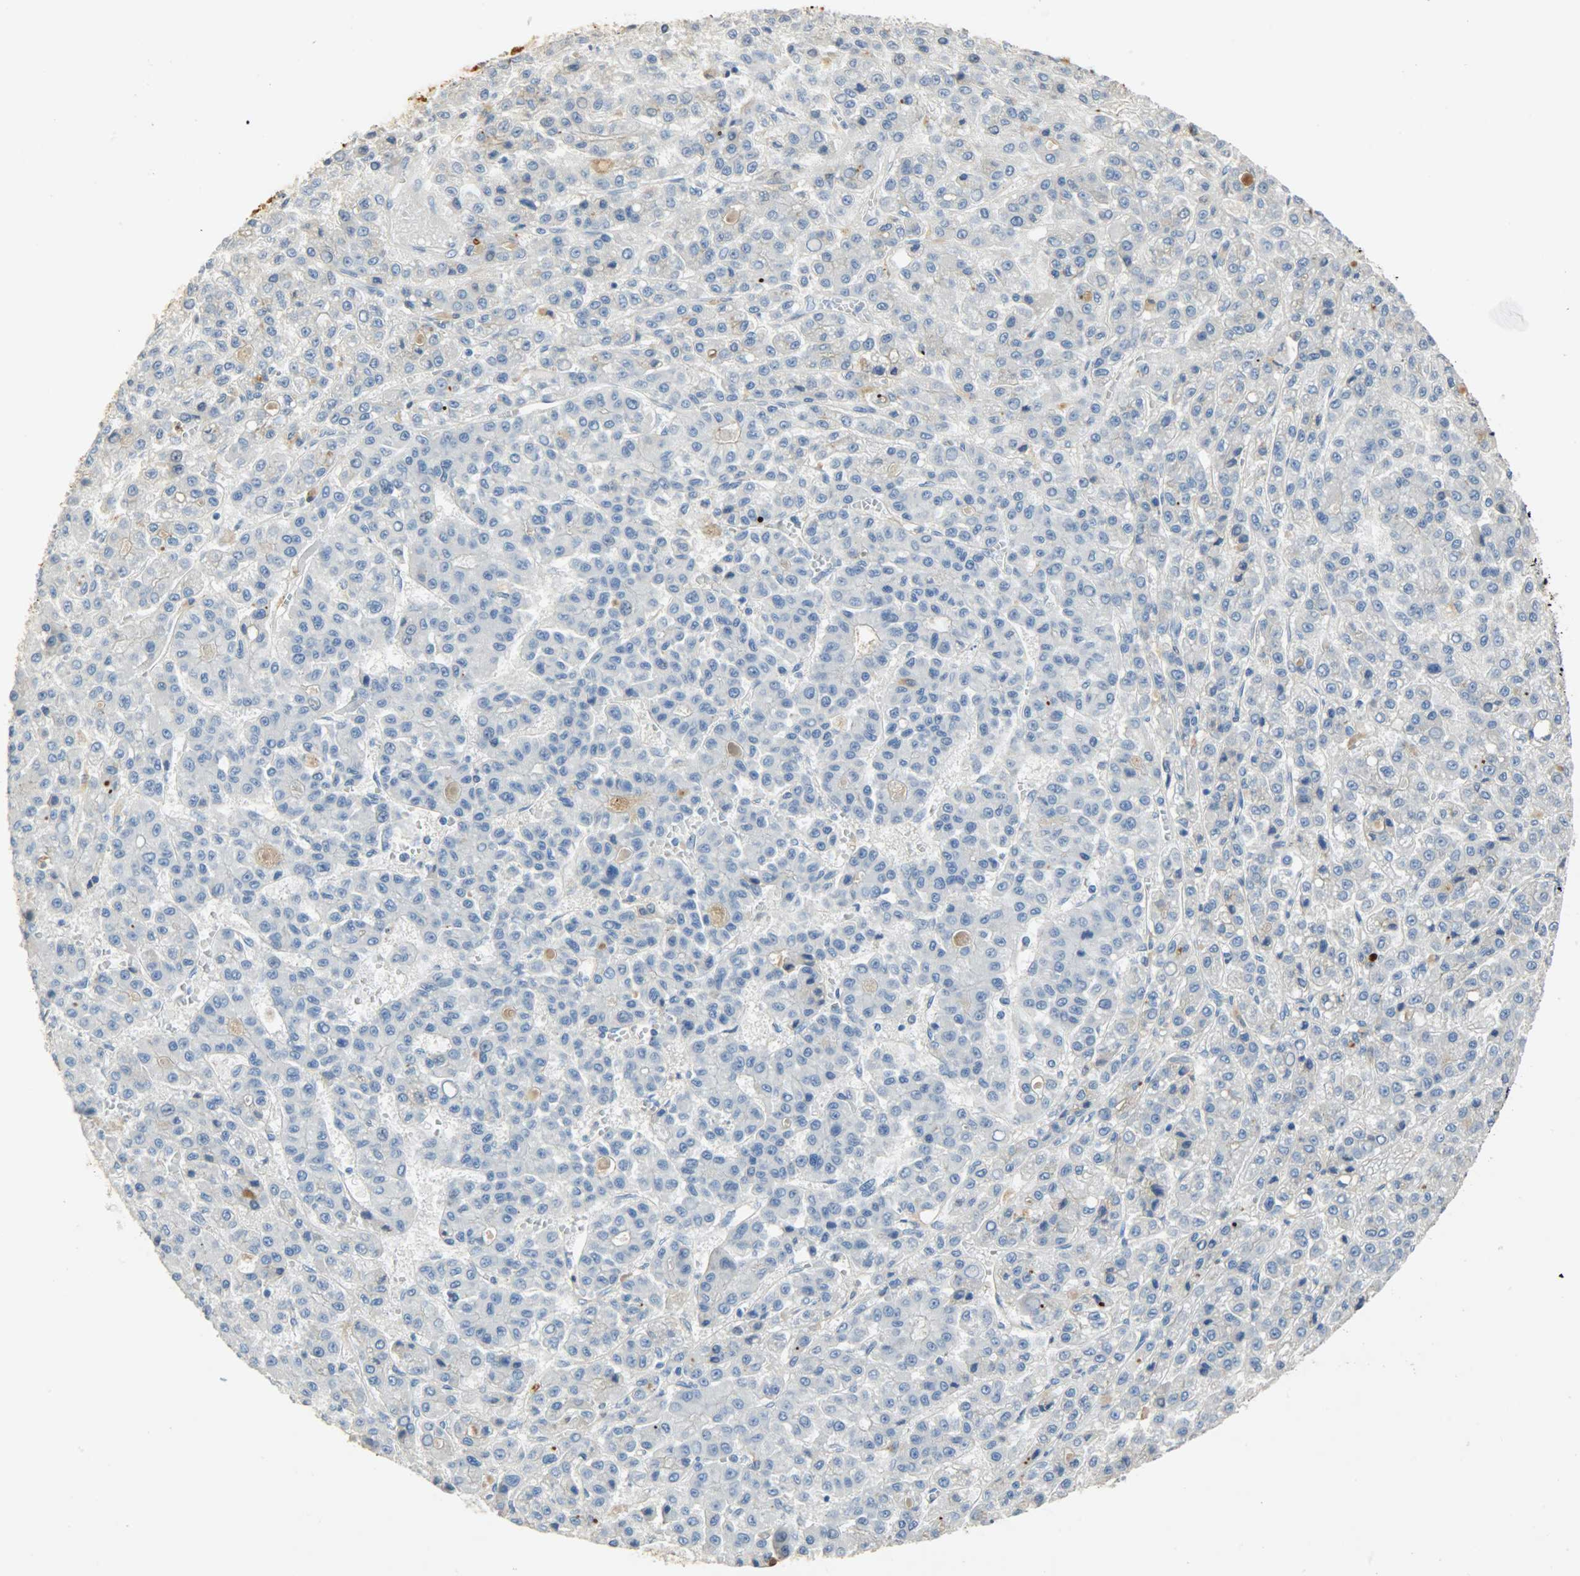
{"staining": {"intensity": "negative", "quantity": "none", "location": "none"}, "tissue": "liver cancer", "cell_type": "Tumor cells", "image_type": "cancer", "snomed": [{"axis": "morphology", "description": "Carcinoma, Hepatocellular, NOS"}, {"axis": "topography", "description": "Liver"}], "caption": "This is an immunohistochemistry photomicrograph of human liver hepatocellular carcinoma. There is no staining in tumor cells.", "gene": "CRP", "patient": {"sex": "male", "age": 70}}